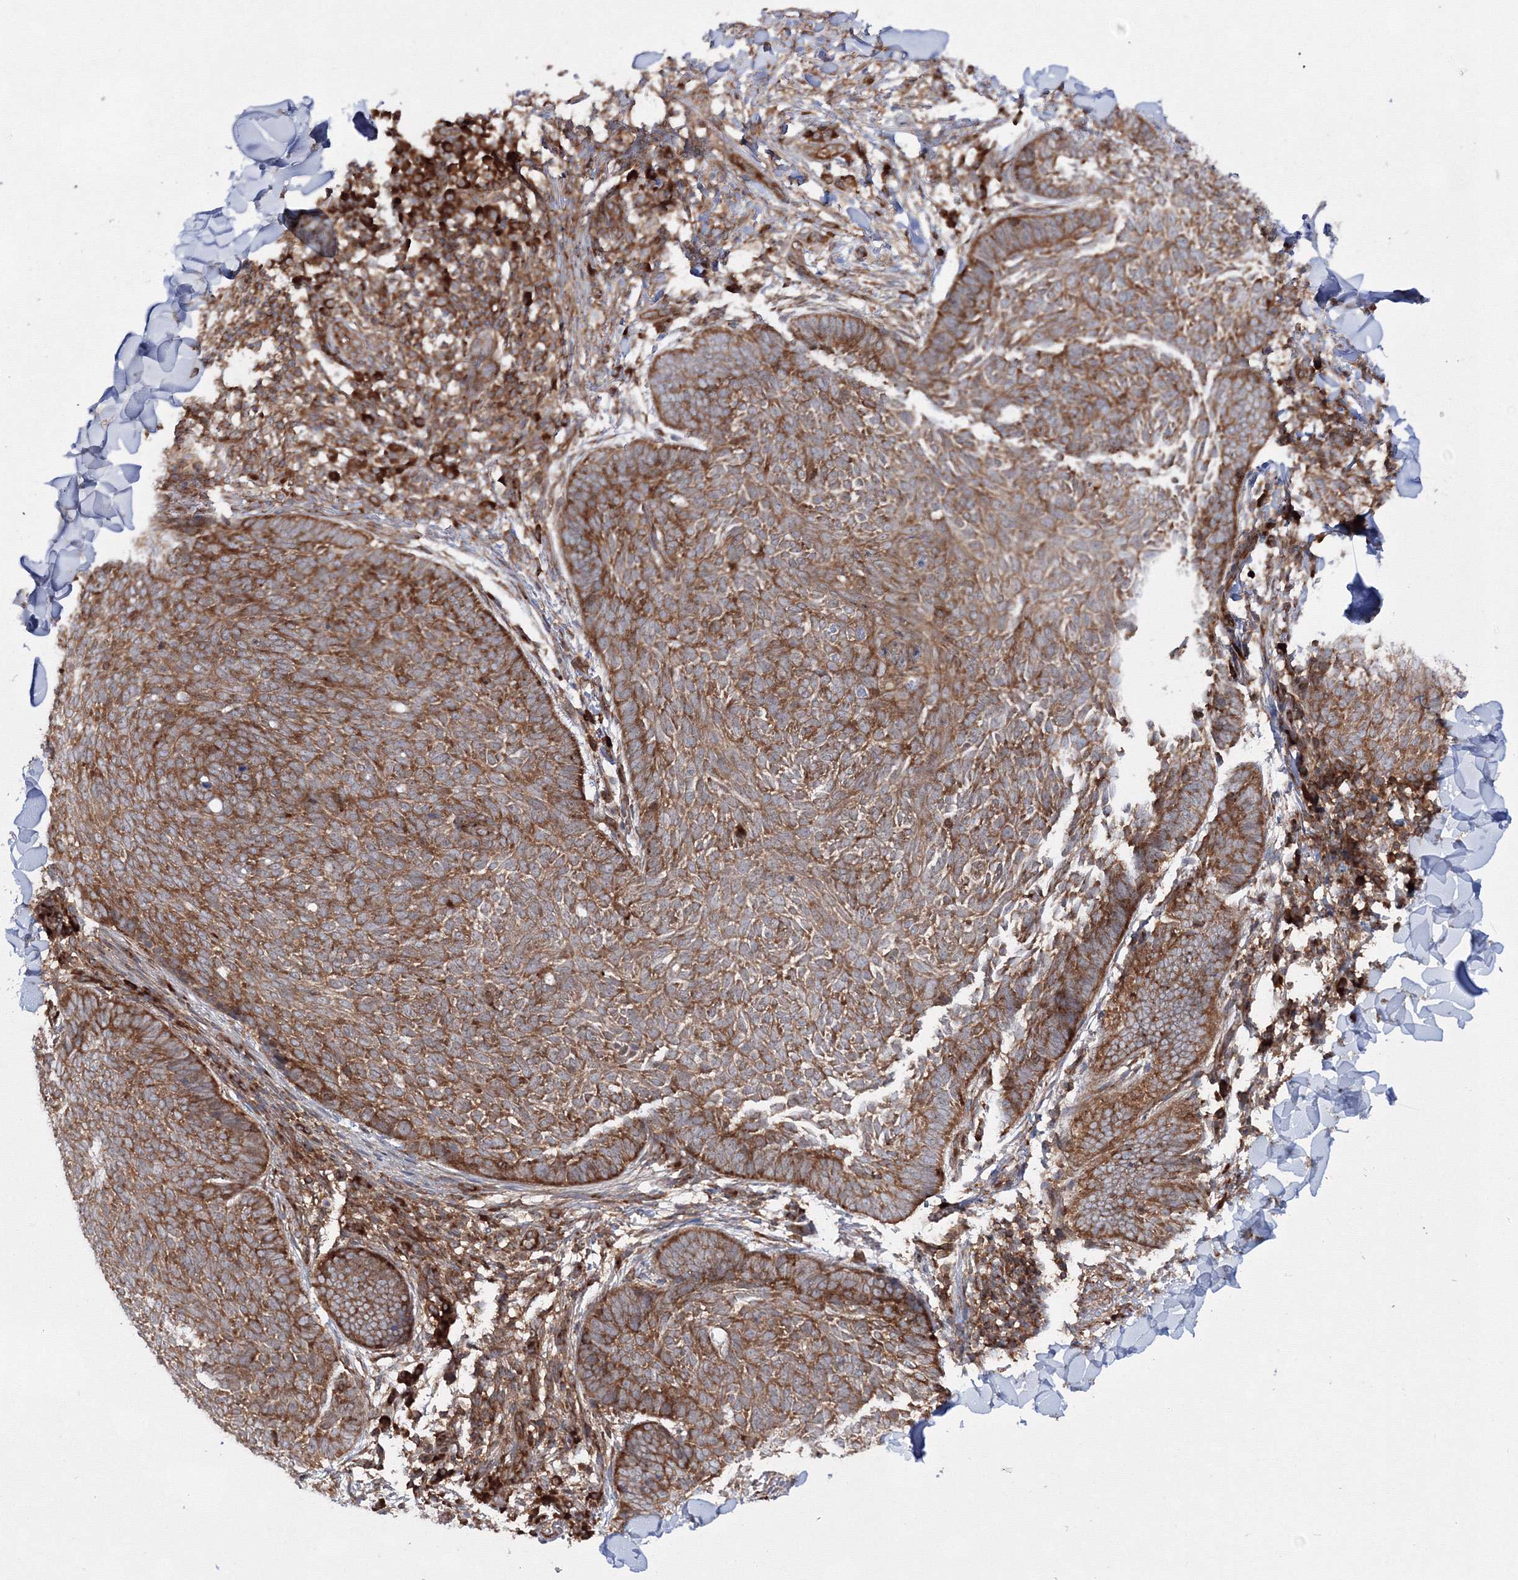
{"staining": {"intensity": "strong", "quantity": ">75%", "location": "cytoplasmic/membranous"}, "tissue": "skin cancer", "cell_type": "Tumor cells", "image_type": "cancer", "snomed": [{"axis": "morphology", "description": "Normal tissue, NOS"}, {"axis": "morphology", "description": "Basal cell carcinoma"}, {"axis": "topography", "description": "Skin"}], "caption": "Immunohistochemistry (IHC) (DAB (3,3'-diaminobenzidine)) staining of skin cancer (basal cell carcinoma) displays strong cytoplasmic/membranous protein positivity in approximately >75% of tumor cells.", "gene": "HARS1", "patient": {"sex": "male", "age": 50}}